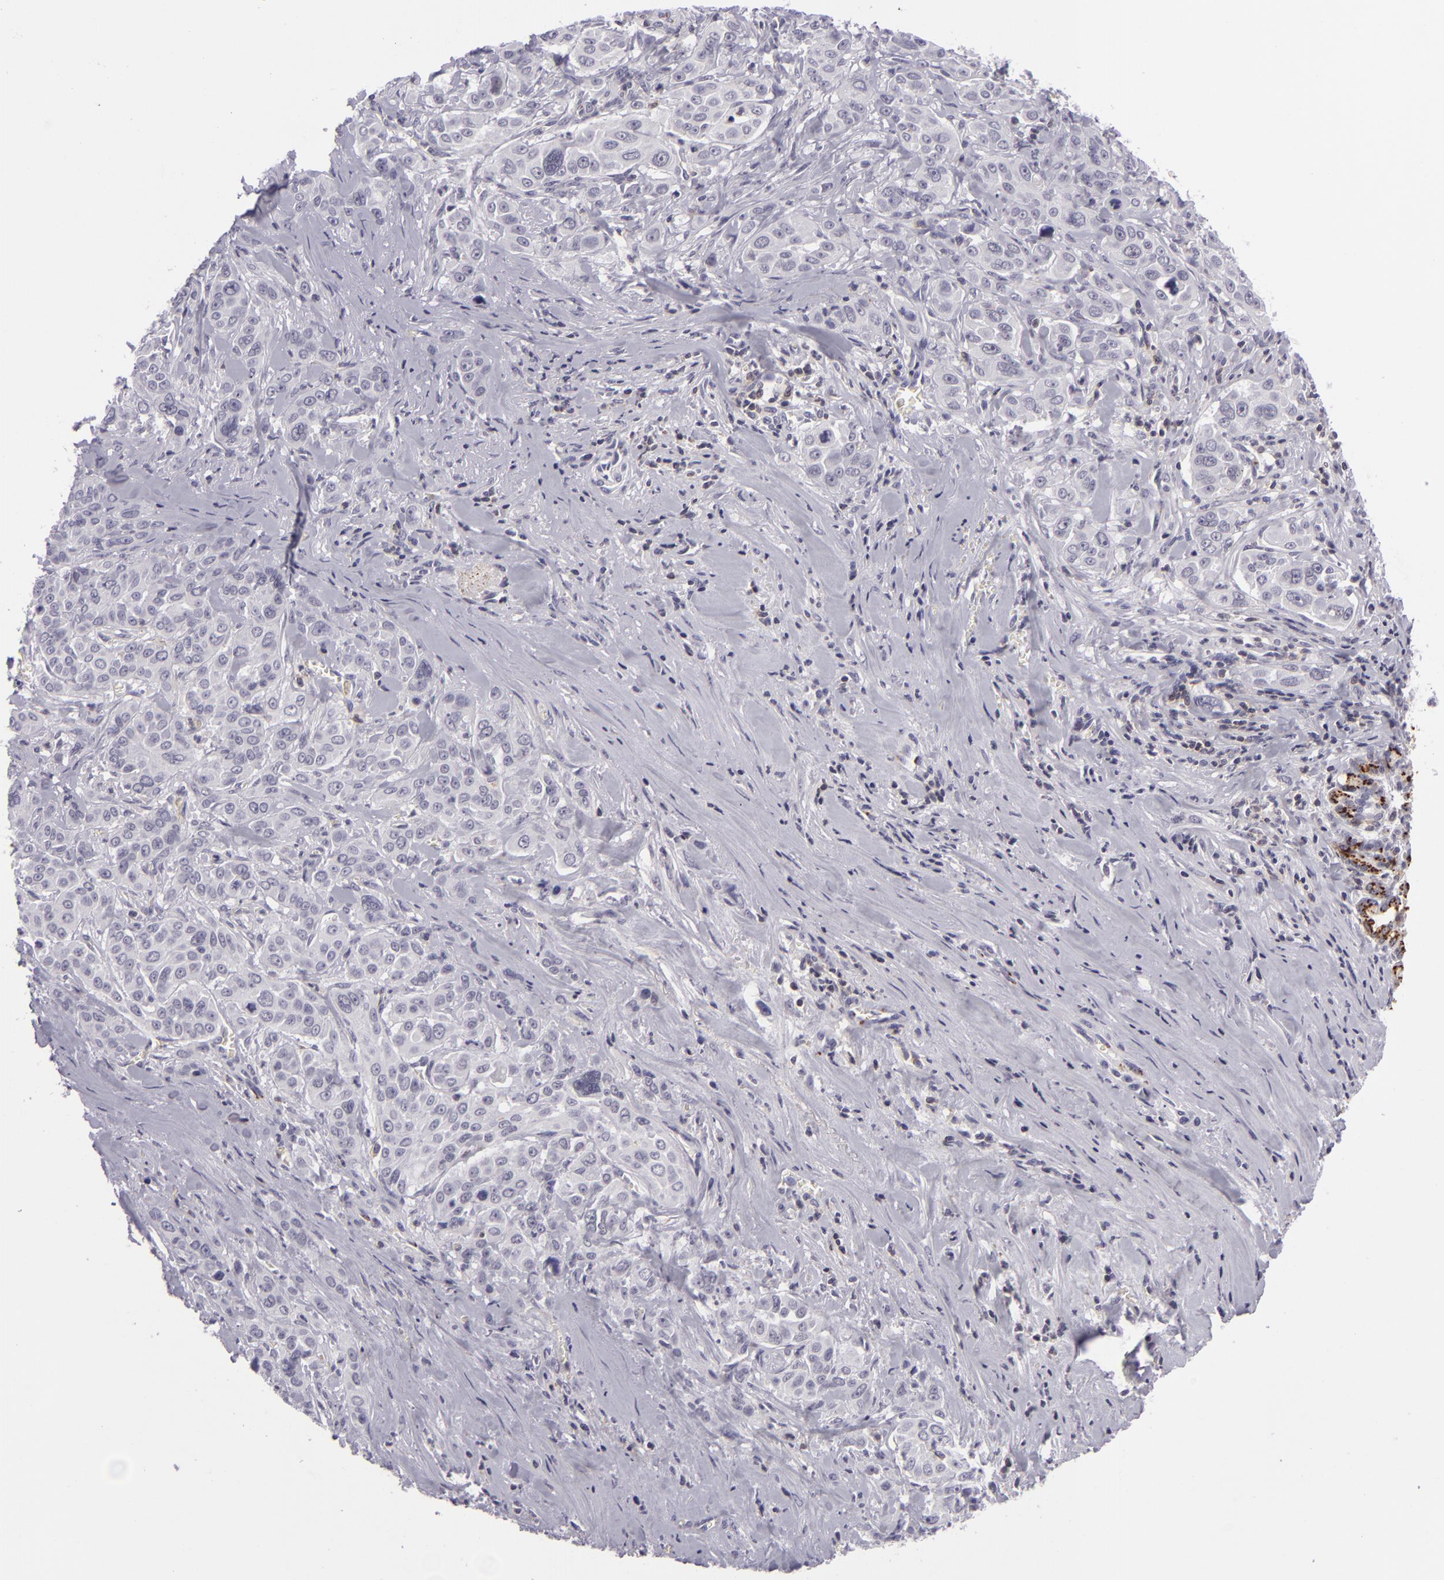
{"staining": {"intensity": "negative", "quantity": "none", "location": "none"}, "tissue": "pancreatic cancer", "cell_type": "Tumor cells", "image_type": "cancer", "snomed": [{"axis": "morphology", "description": "Adenocarcinoma, NOS"}, {"axis": "topography", "description": "Pancreas"}], "caption": "Pancreatic cancer stained for a protein using immunohistochemistry shows no positivity tumor cells.", "gene": "KCNAB2", "patient": {"sex": "female", "age": 52}}